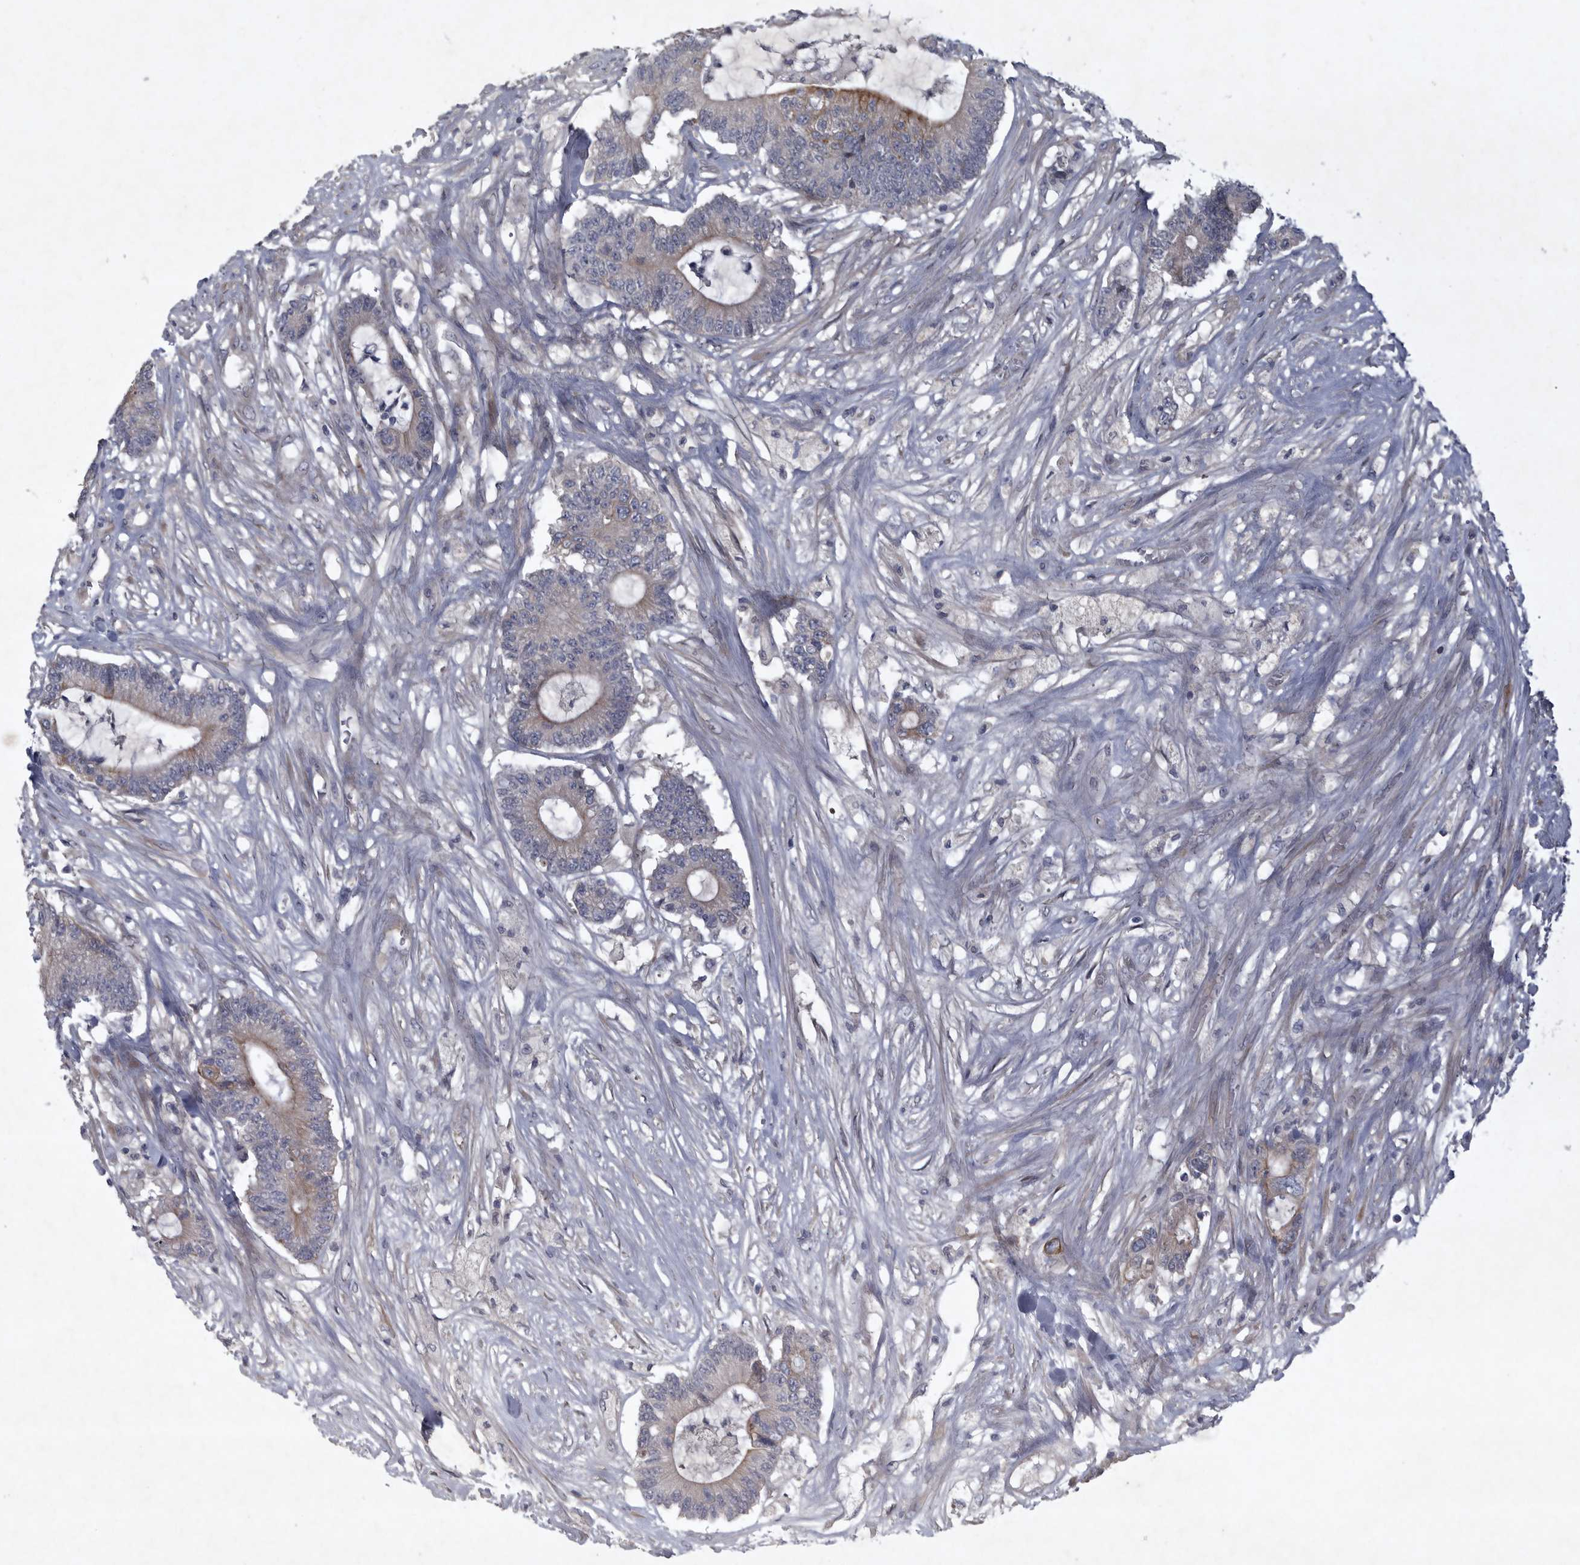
{"staining": {"intensity": "moderate", "quantity": "25%-75%", "location": "cytoplasmic/membranous"}, "tissue": "colorectal cancer", "cell_type": "Tumor cells", "image_type": "cancer", "snomed": [{"axis": "morphology", "description": "Adenocarcinoma, NOS"}, {"axis": "topography", "description": "Colon"}], "caption": "This photomicrograph exhibits IHC staining of colorectal cancer, with medium moderate cytoplasmic/membranous staining in about 25%-75% of tumor cells.", "gene": "BZW2", "patient": {"sex": "female", "age": 84}}